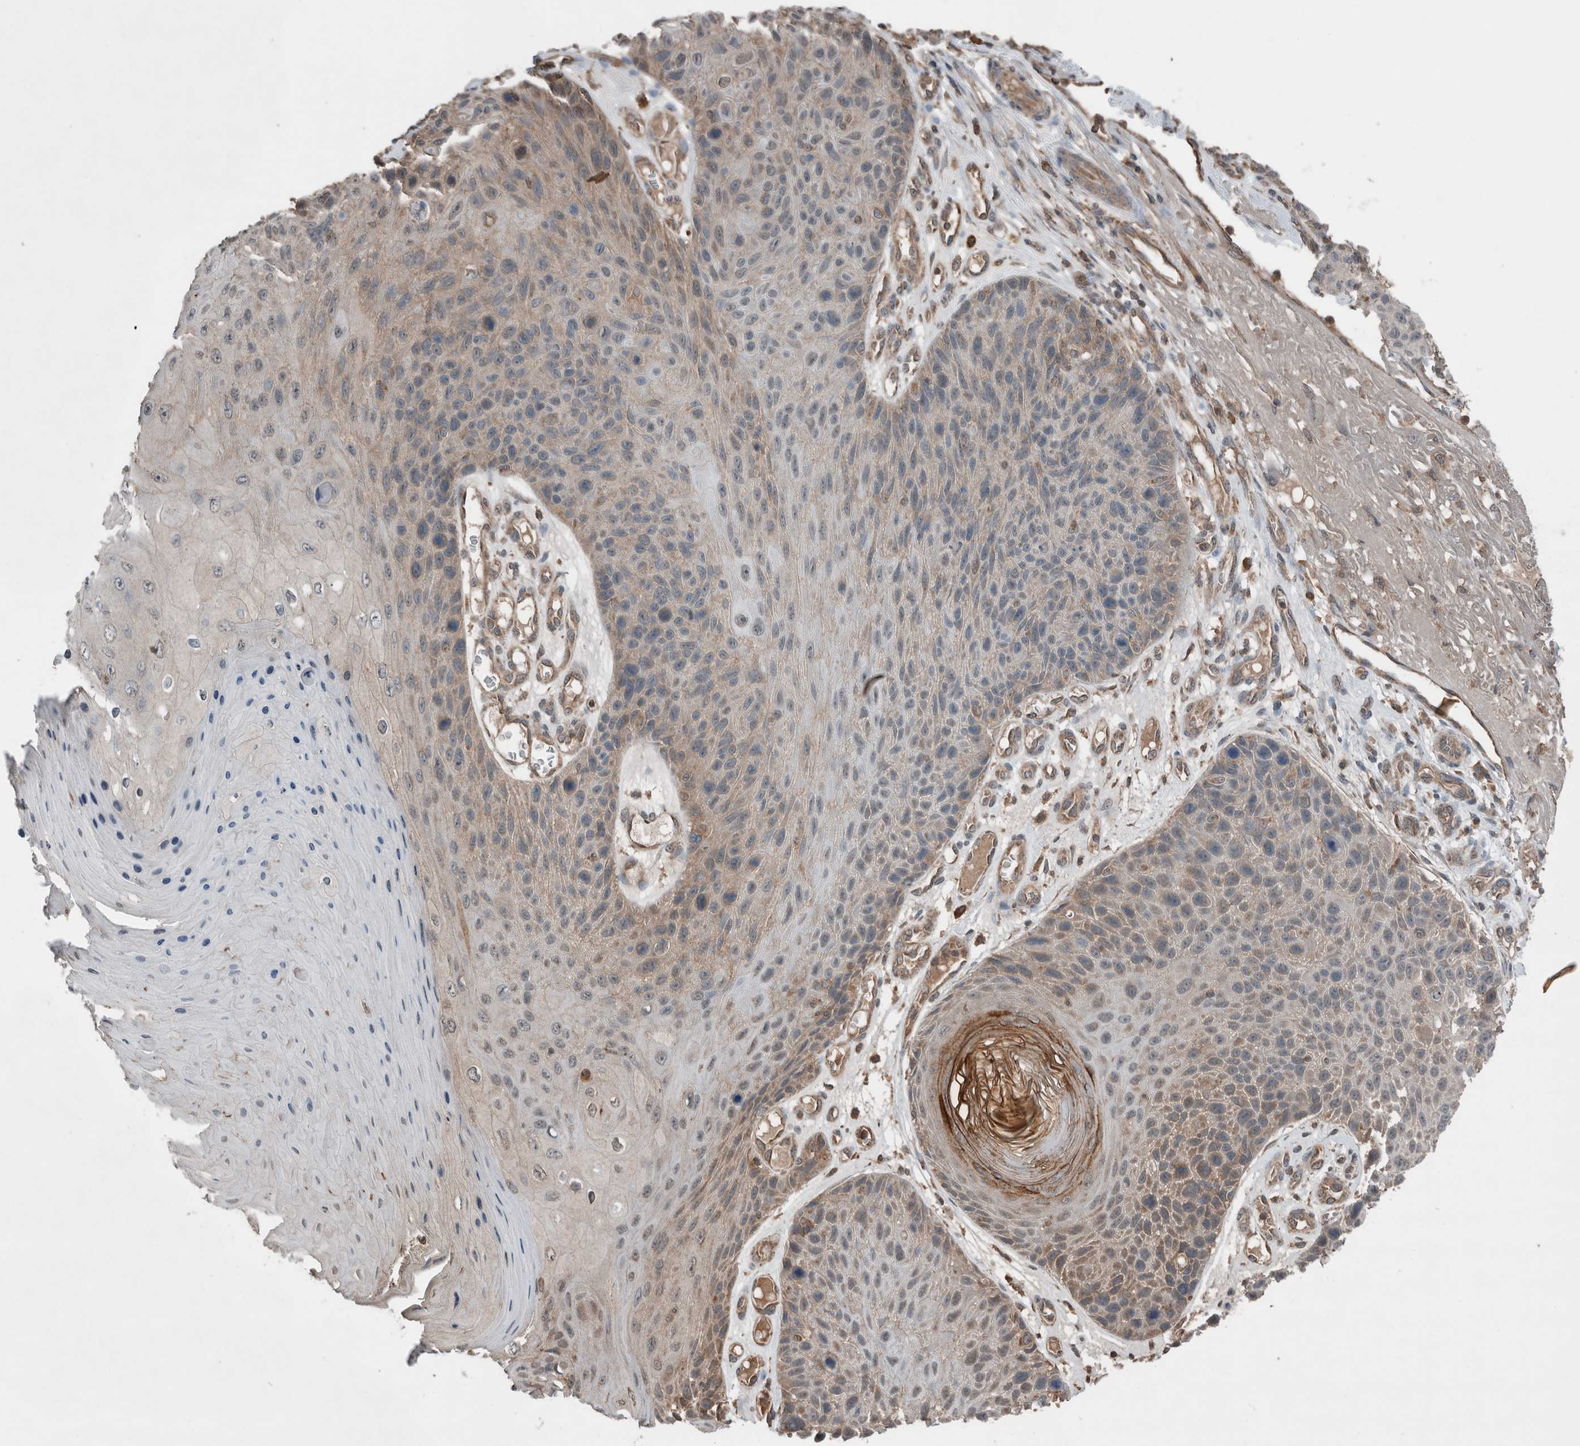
{"staining": {"intensity": "weak", "quantity": "25%-75%", "location": "cytoplasmic/membranous,nuclear"}, "tissue": "skin cancer", "cell_type": "Tumor cells", "image_type": "cancer", "snomed": [{"axis": "morphology", "description": "Squamous cell carcinoma, NOS"}, {"axis": "topography", "description": "Skin"}], "caption": "Tumor cells reveal low levels of weak cytoplasmic/membranous and nuclear staining in approximately 25%-75% of cells in human skin cancer. (DAB = brown stain, brightfield microscopy at high magnification).", "gene": "KLK14", "patient": {"sex": "female", "age": 88}}